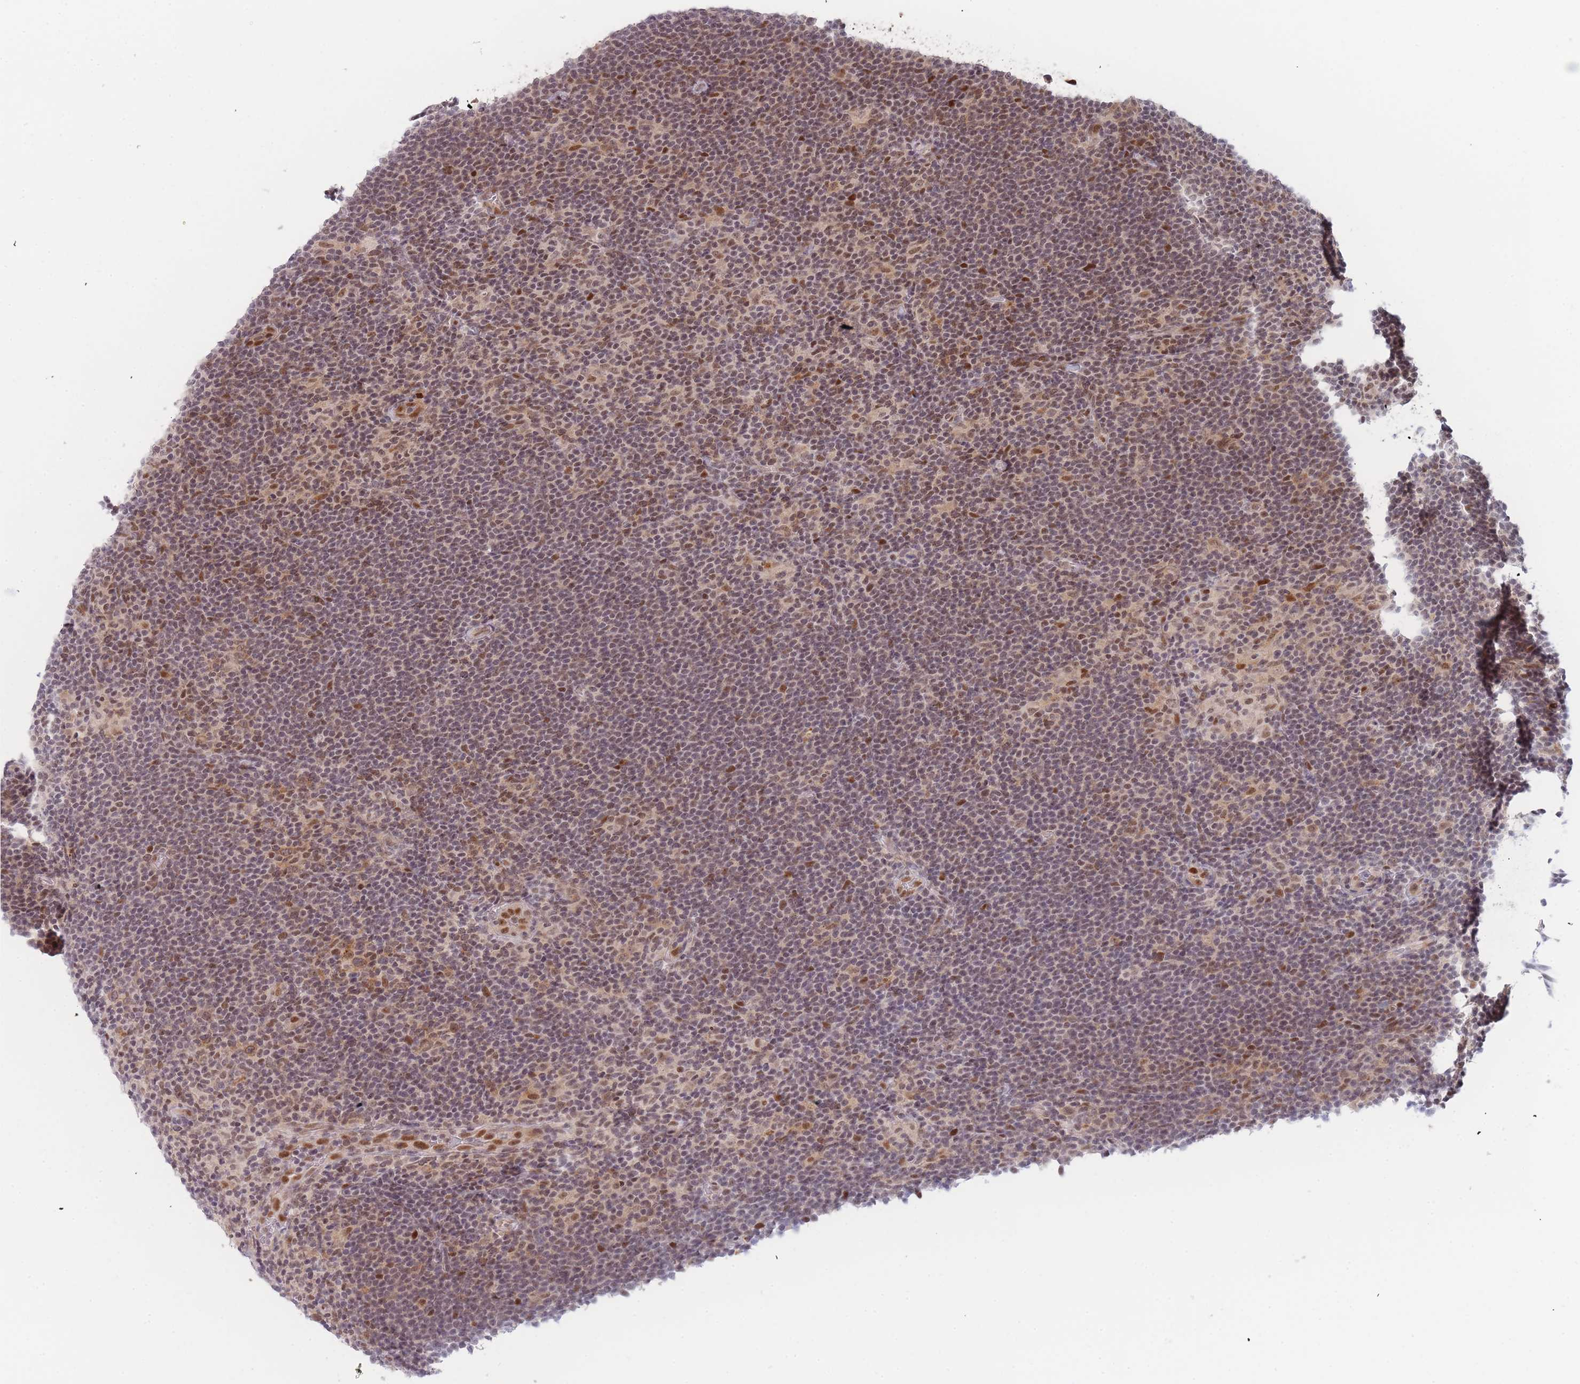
{"staining": {"intensity": "weak", "quantity": "25%-75%", "location": "nuclear"}, "tissue": "lymphoma", "cell_type": "Tumor cells", "image_type": "cancer", "snomed": [{"axis": "morphology", "description": "Hodgkin's disease, NOS"}, {"axis": "topography", "description": "Lymph node"}], "caption": "Immunohistochemistry (DAB) staining of Hodgkin's disease demonstrates weak nuclear protein positivity in approximately 25%-75% of tumor cells. The protein of interest is stained brown, and the nuclei are stained in blue (DAB IHC with brightfield microscopy, high magnification).", "gene": "DEAF1", "patient": {"sex": "female", "age": 57}}